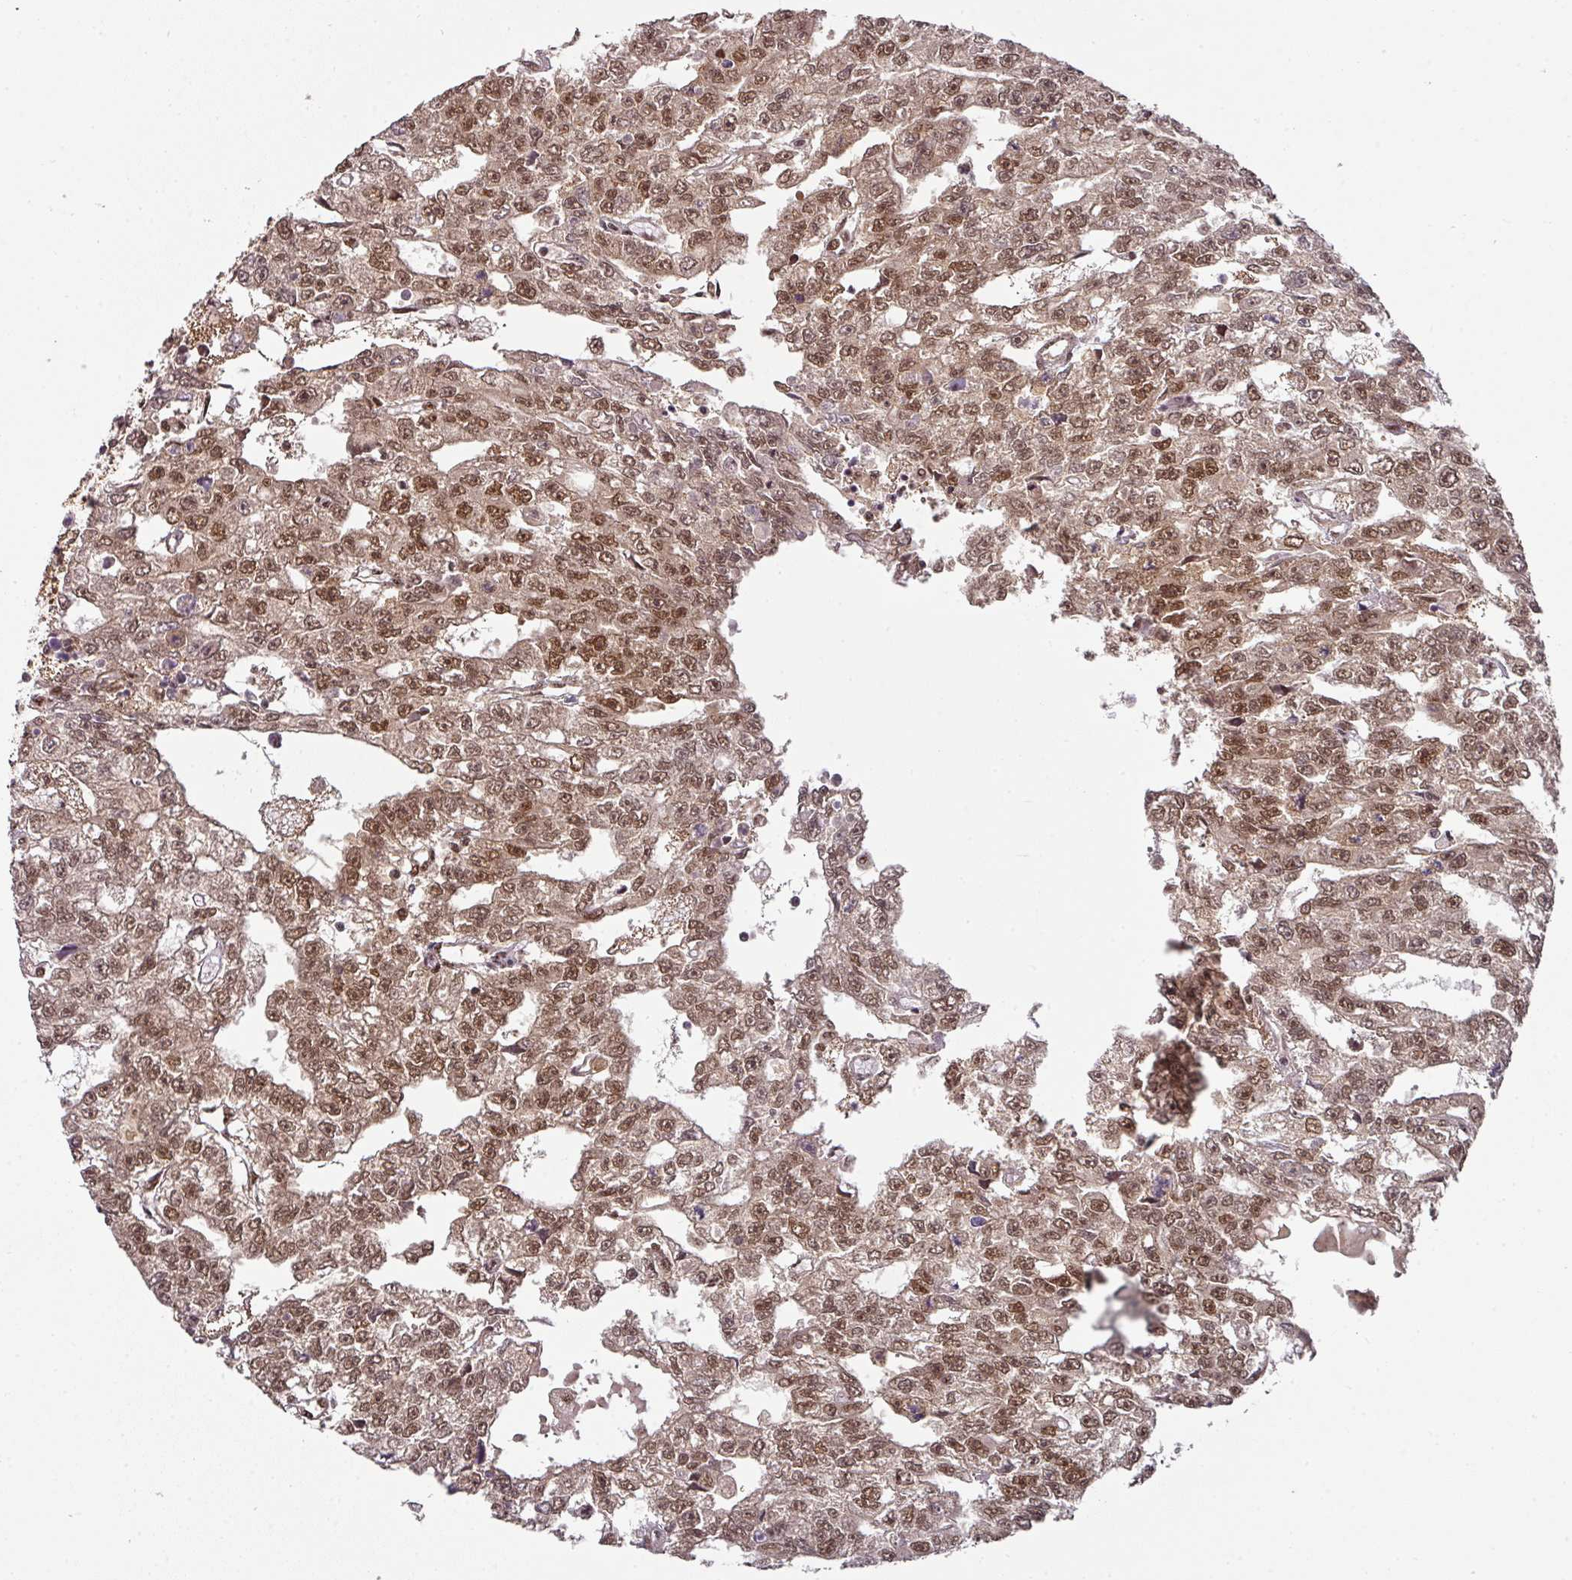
{"staining": {"intensity": "moderate", "quantity": ">75%", "location": "nuclear"}, "tissue": "testis cancer", "cell_type": "Tumor cells", "image_type": "cancer", "snomed": [{"axis": "morphology", "description": "Carcinoma, Embryonal, NOS"}, {"axis": "topography", "description": "Testis"}], "caption": "Immunohistochemistry micrograph of human embryonal carcinoma (testis) stained for a protein (brown), which demonstrates medium levels of moderate nuclear positivity in approximately >75% of tumor cells.", "gene": "RANBP9", "patient": {"sex": "male", "age": 20}}